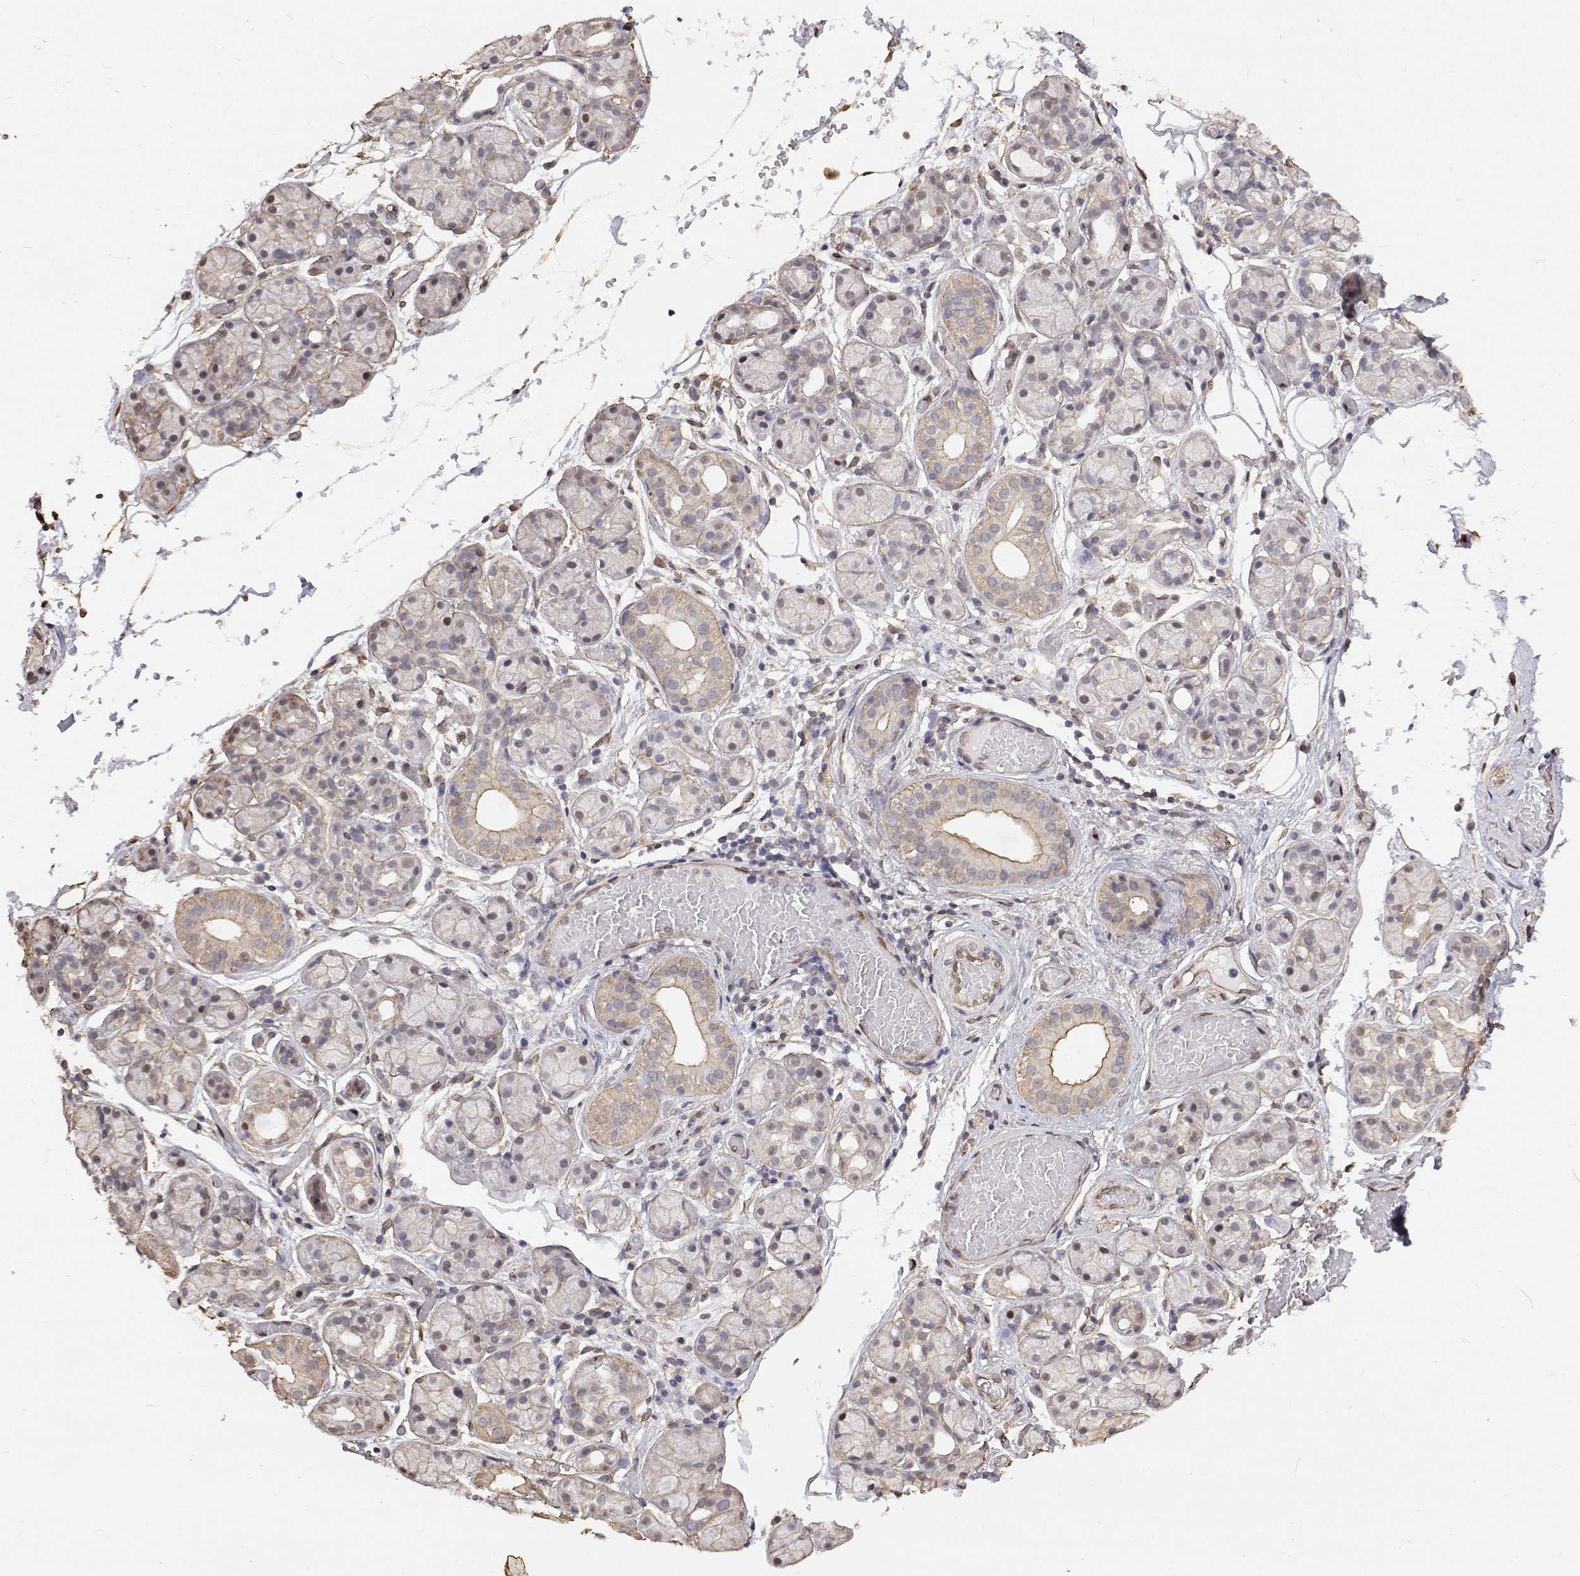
{"staining": {"intensity": "weak", "quantity": "<25%", "location": "cytoplasmic/membranous"}, "tissue": "salivary gland", "cell_type": "Glandular cells", "image_type": "normal", "snomed": [{"axis": "morphology", "description": "Normal tissue, NOS"}, {"axis": "topography", "description": "Salivary gland"}, {"axis": "topography", "description": "Peripheral nerve tissue"}], "caption": "The IHC histopathology image has no significant staining in glandular cells of salivary gland.", "gene": "GSDMA", "patient": {"sex": "male", "age": 71}}